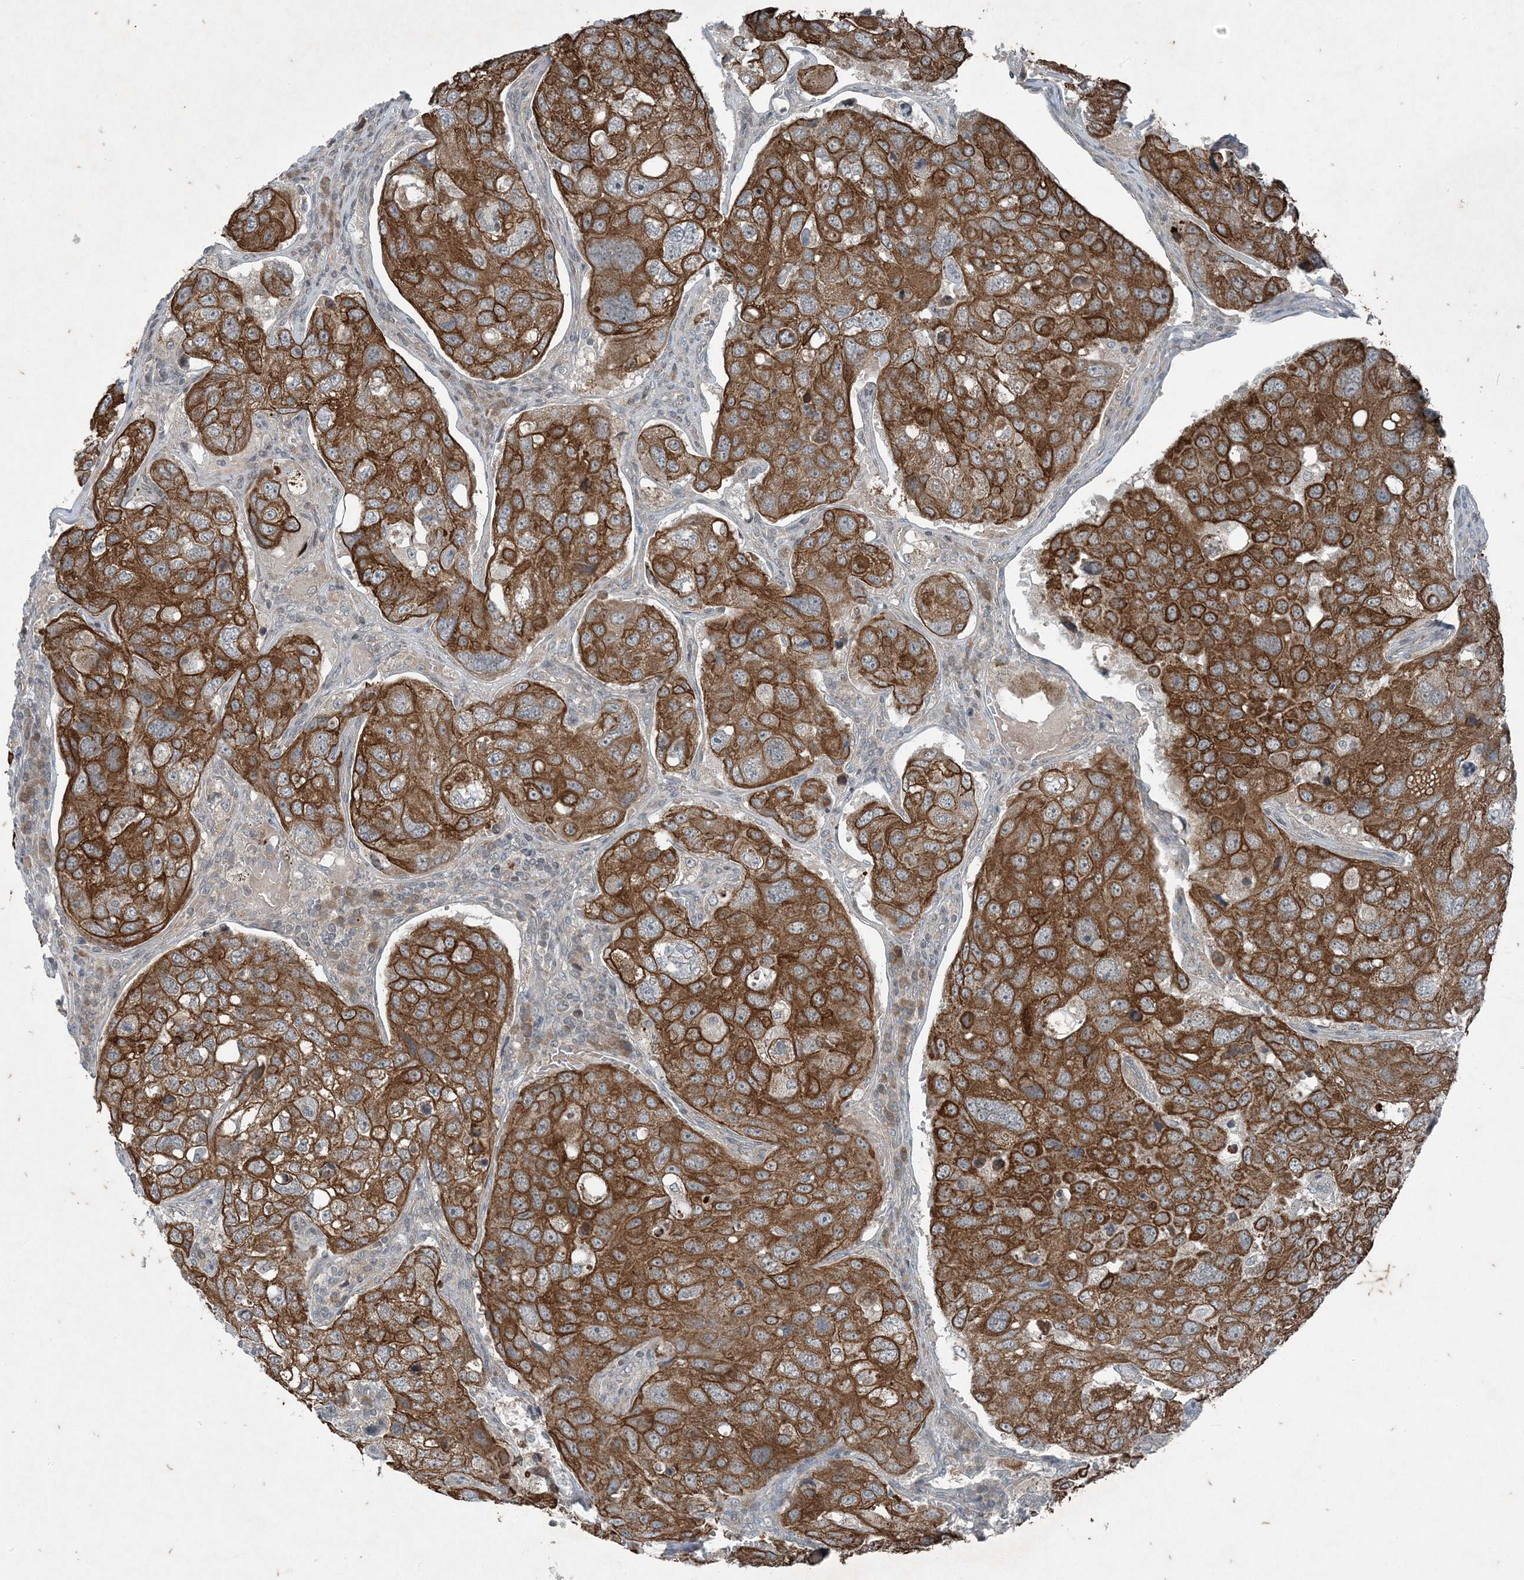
{"staining": {"intensity": "strong", "quantity": ">75%", "location": "cytoplasmic/membranous"}, "tissue": "urothelial cancer", "cell_type": "Tumor cells", "image_type": "cancer", "snomed": [{"axis": "morphology", "description": "Urothelial carcinoma, High grade"}, {"axis": "topography", "description": "Lymph node"}, {"axis": "topography", "description": "Urinary bladder"}], "caption": "The histopathology image exhibits immunohistochemical staining of urothelial carcinoma (high-grade). There is strong cytoplasmic/membranous expression is identified in about >75% of tumor cells. (IHC, brightfield microscopy, high magnification).", "gene": "PC", "patient": {"sex": "male", "age": 51}}